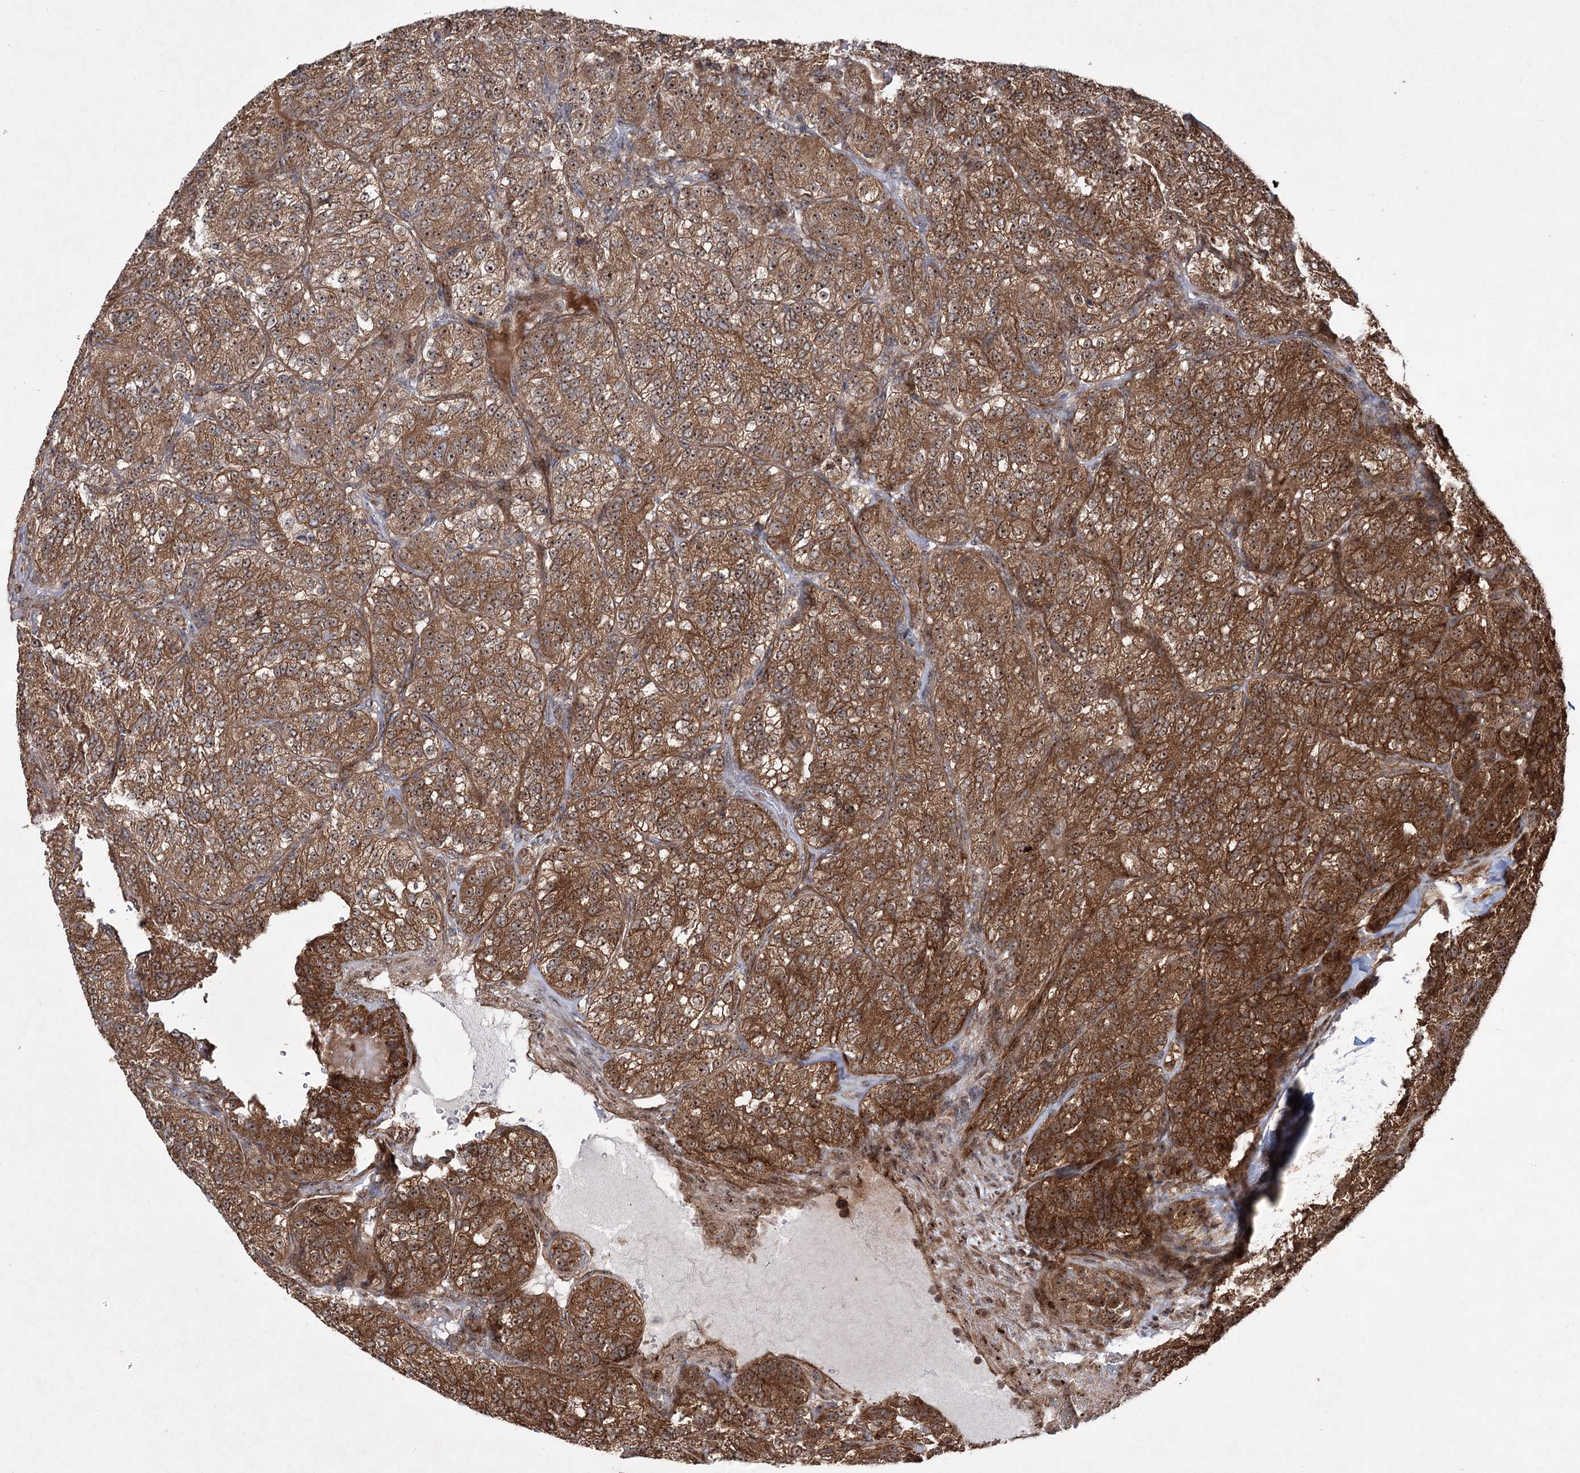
{"staining": {"intensity": "strong", "quantity": ">75%", "location": "cytoplasmic/membranous,nuclear"}, "tissue": "renal cancer", "cell_type": "Tumor cells", "image_type": "cancer", "snomed": [{"axis": "morphology", "description": "Adenocarcinoma, NOS"}, {"axis": "topography", "description": "Kidney"}], "caption": "Human adenocarcinoma (renal) stained with a brown dye shows strong cytoplasmic/membranous and nuclear positive staining in approximately >75% of tumor cells.", "gene": "SERINC5", "patient": {"sex": "female", "age": 63}}